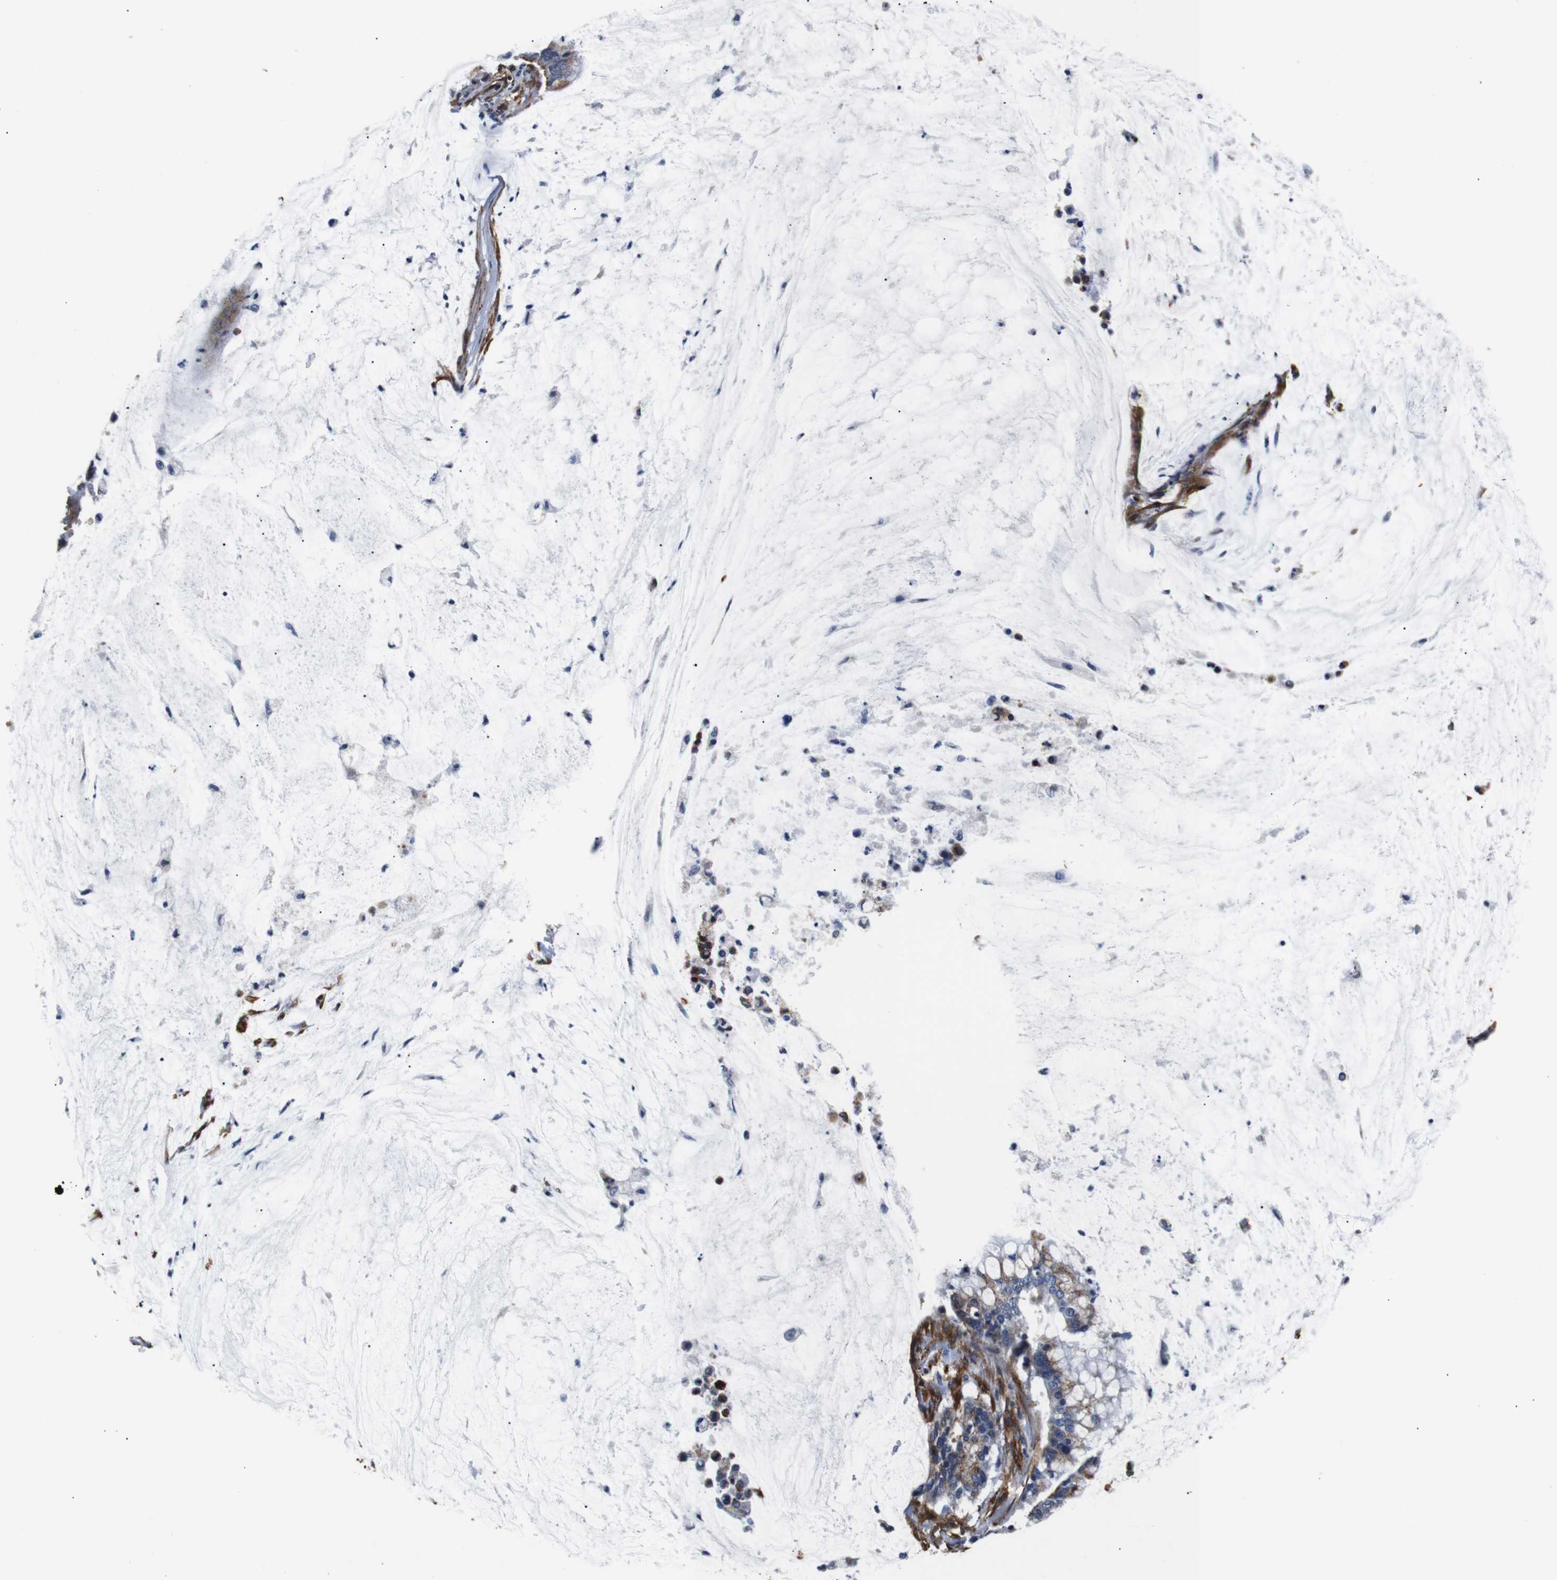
{"staining": {"intensity": "moderate", "quantity": ">75%", "location": "cytoplasmic/membranous"}, "tissue": "pancreatic cancer", "cell_type": "Tumor cells", "image_type": "cancer", "snomed": [{"axis": "morphology", "description": "Adenocarcinoma, NOS"}, {"axis": "topography", "description": "Pancreas"}], "caption": "This micrograph displays IHC staining of pancreatic adenocarcinoma, with medium moderate cytoplasmic/membranous expression in approximately >75% of tumor cells.", "gene": "CAV2", "patient": {"sex": "male", "age": 41}}